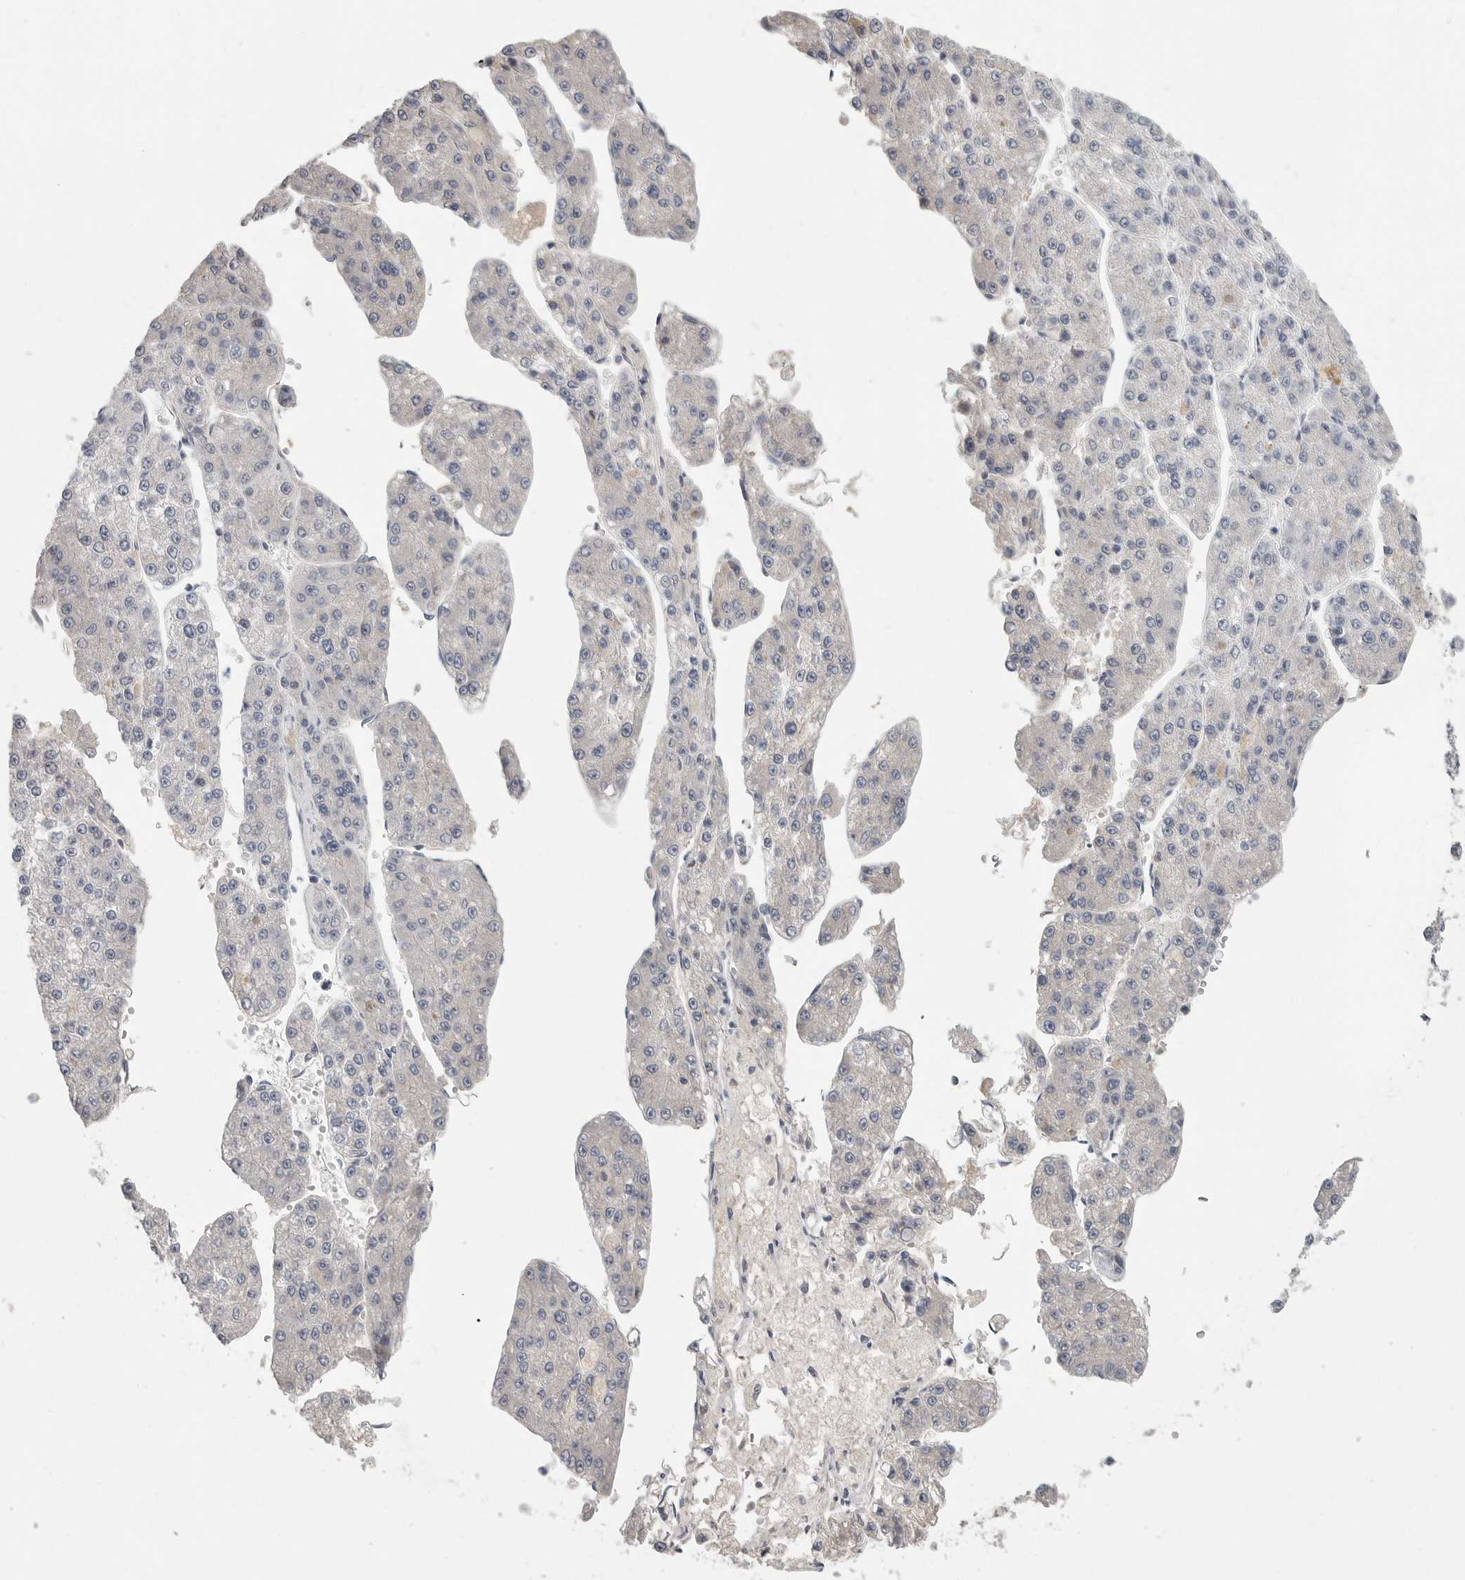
{"staining": {"intensity": "negative", "quantity": "none", "location": "none"}, "tissue": "liver cancer", "cell_type": "Tumor cells", "image_type": "cancer", "snomed": [{"axis": "morphology", "description": "Carcinoma, Hepatocellular, NOS"}, {"axis": "topography", "description": "Liver"}], "caption": "Tumor cells are negative for protein expression in human liver hepatocellular carcinoma.", "gene": "SDC3", "patient": {"sex": "female", "age": 73}}